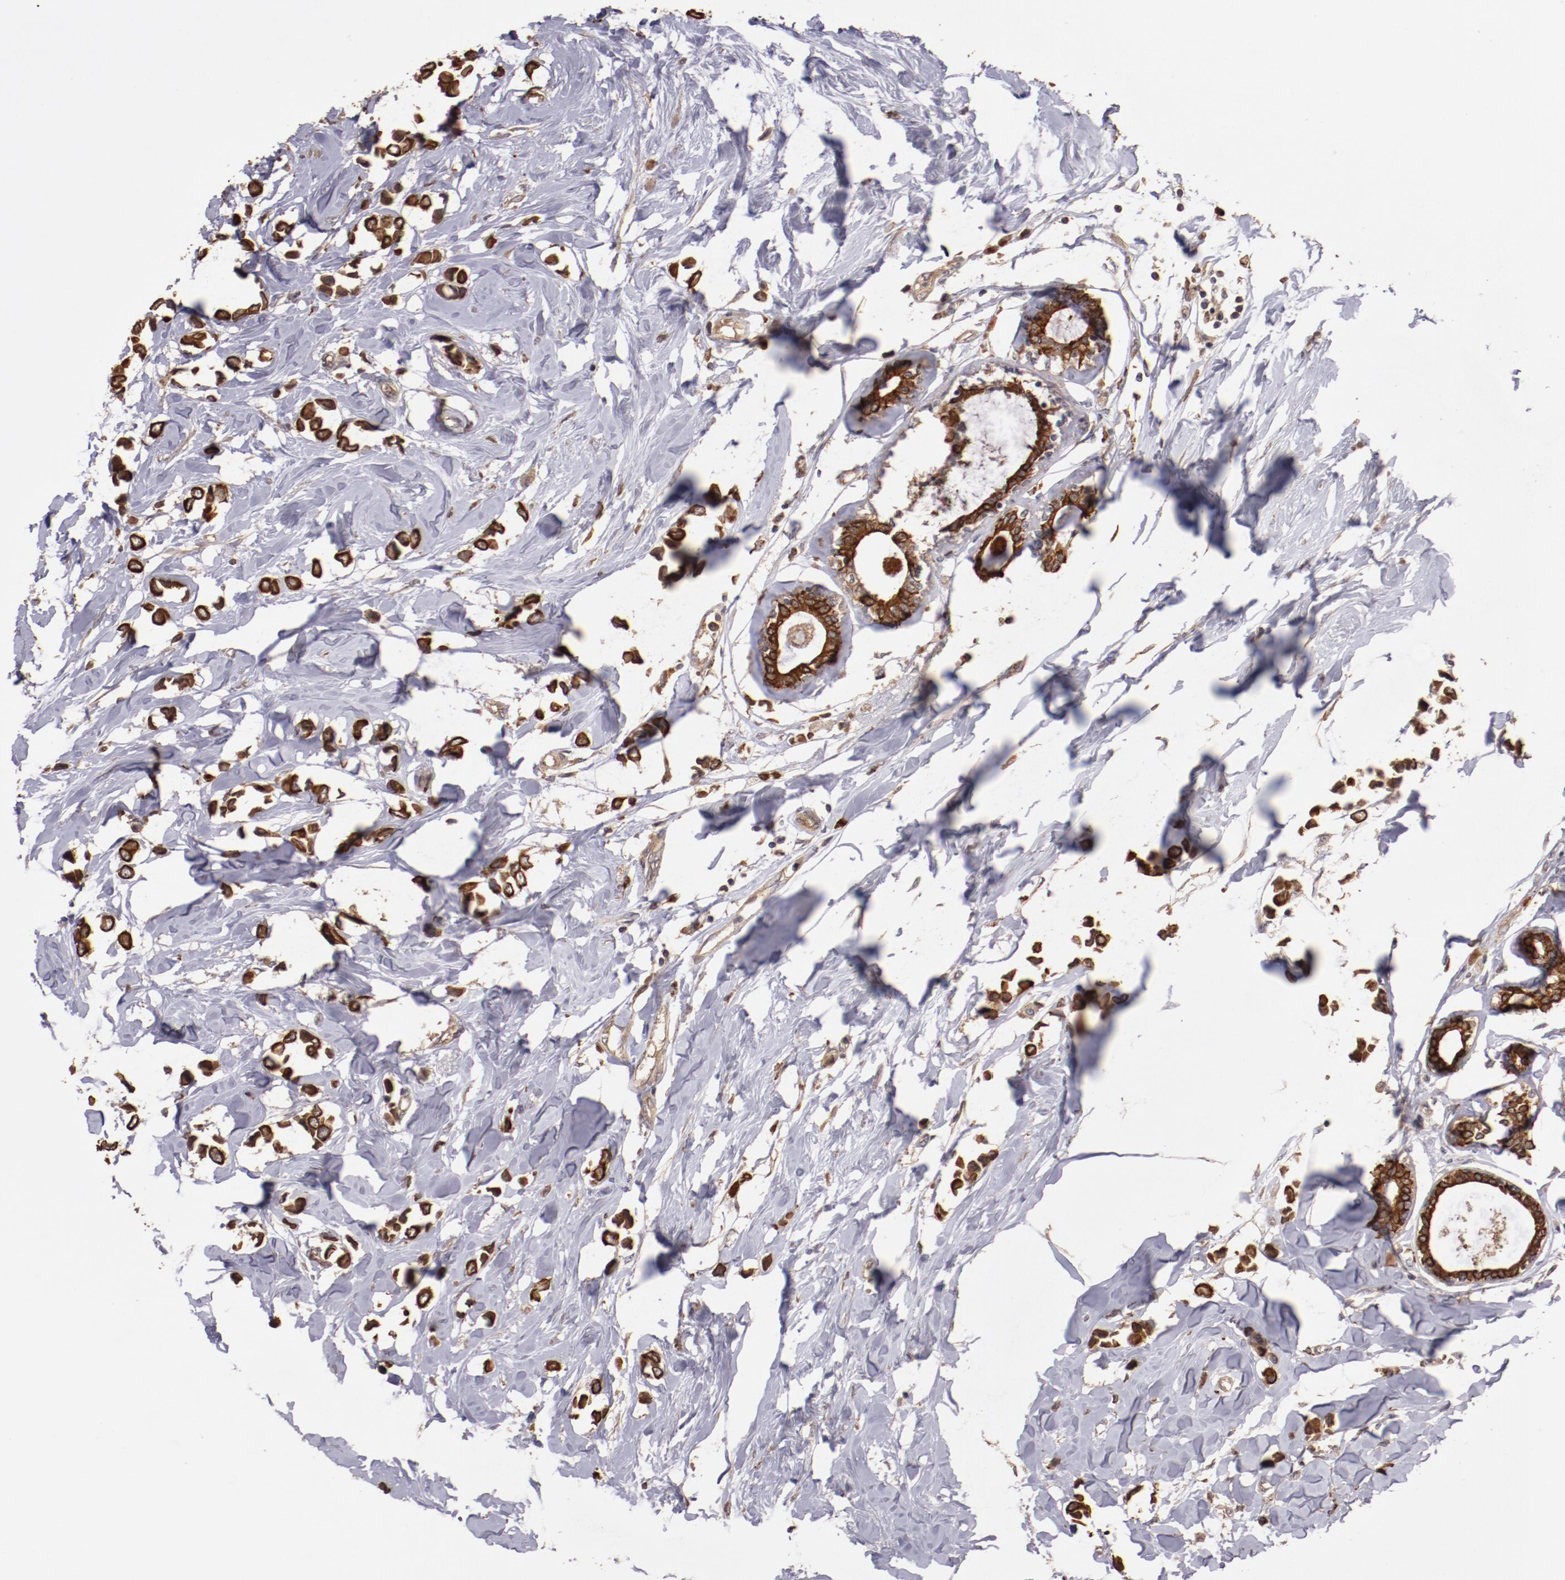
{"staining": {"intensity": "moderate", "quantity": ">75%", "location": "cytoplasmic/membranous"}, "tissue": "breast cancer", "cell_type": "Tumor cells", "image_type": "cancer", "snomed": [{"axis": "morphology", "description": "Lobular carcinoma"}, {"axis": "topography", "description": "Breast"}], "caption": "Human lobular carcinoma (breast) stained for a protein (brown) demonstrates moderate cytoplasmic/membranous positive staining in approximately >75% of tumor cells.", "gene": "SRRD", "patient": {"sex": "female", "age": 51}}